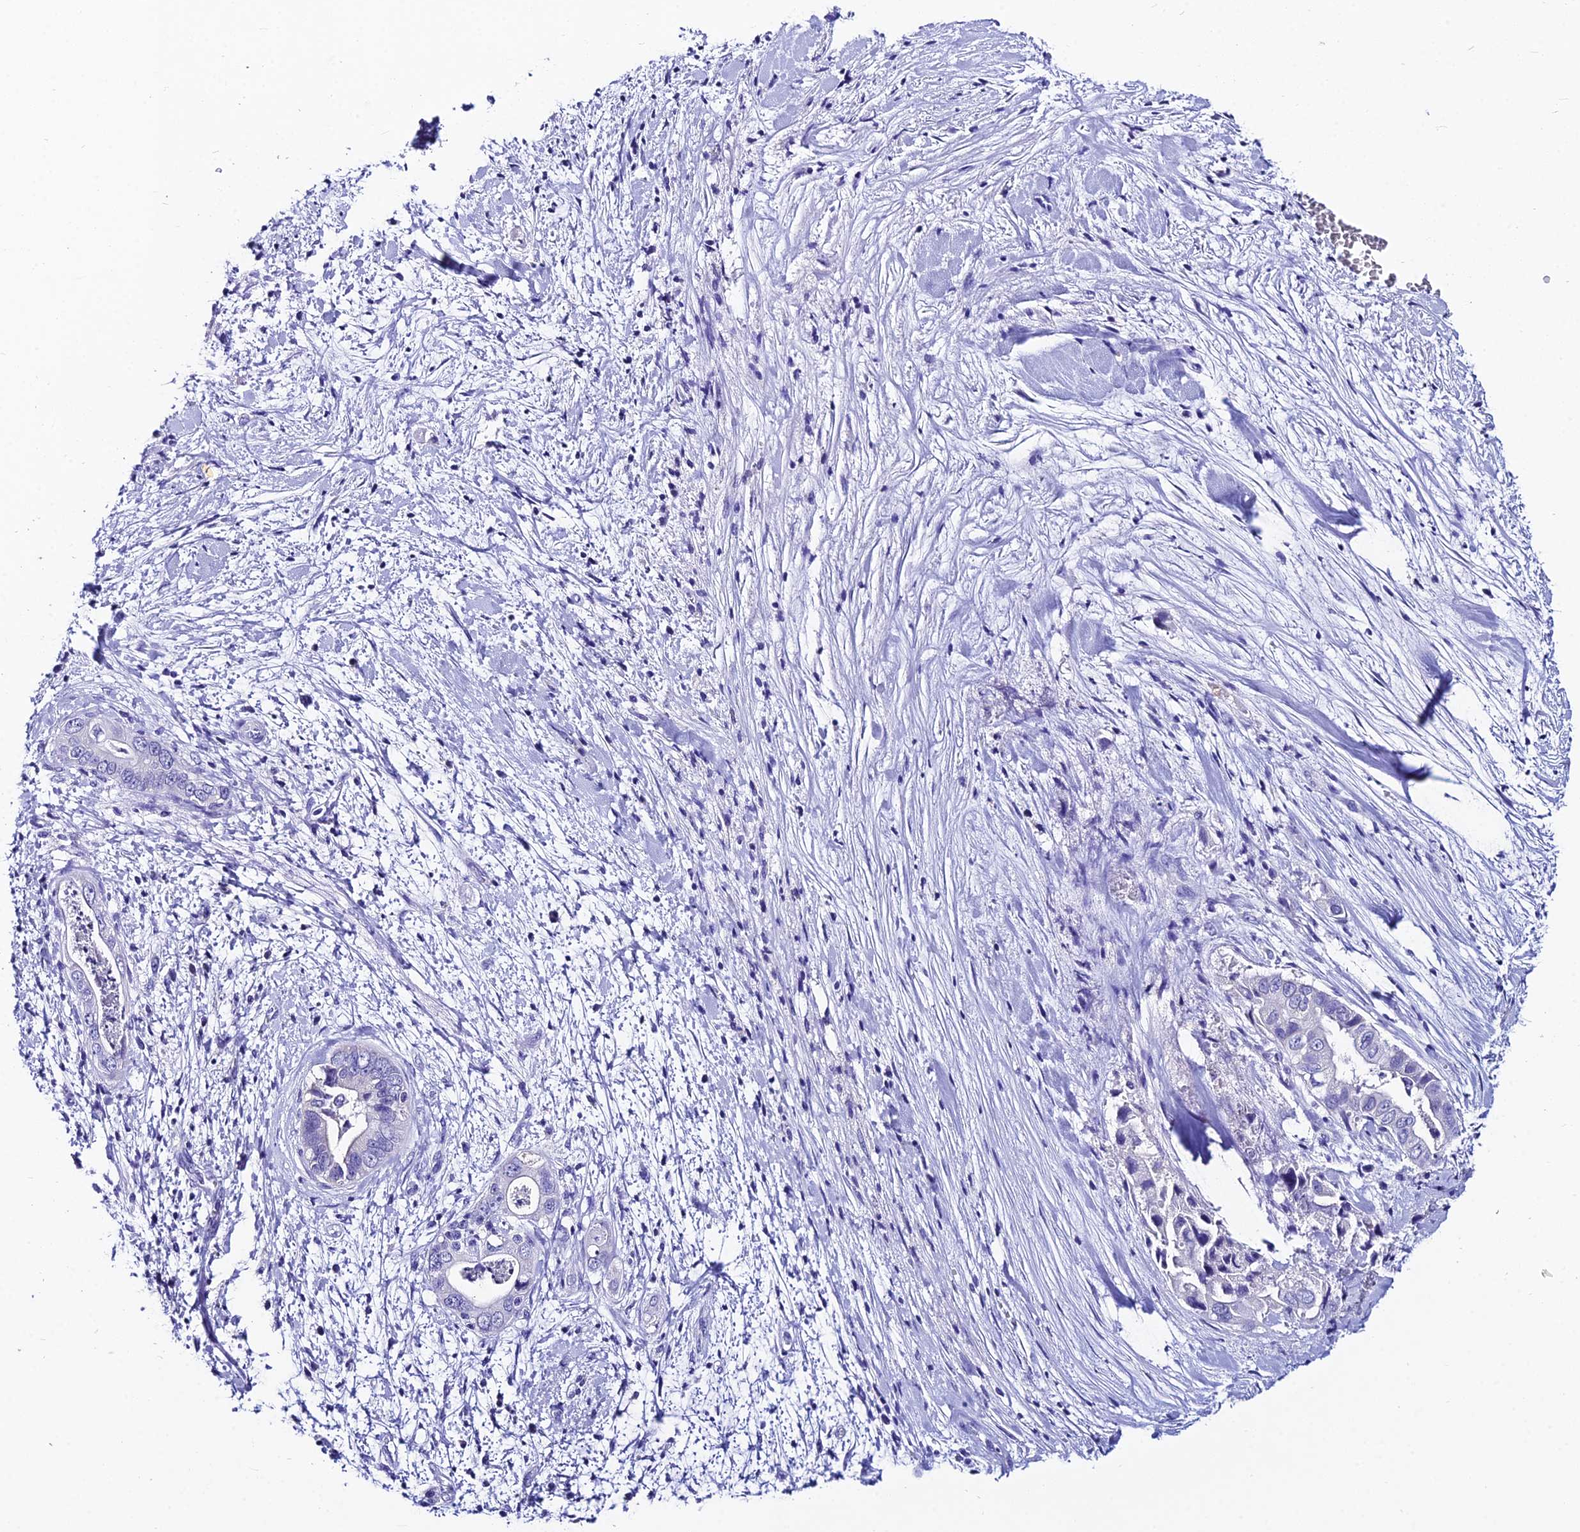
{"staining": {"intensity": "negative", "quantity": "none", "location": "none"}, "tissue": "pancreatic cancer", "cell_type": "Tumor cells", "image_type": "cancer", "snomed": [{"axis": "morphology", "description": "Adenocarcinoma, NOS"}, {"axis": "topography", "description": "Pancreas"}], "caption": "Immunohistochemistry (IHC) micrograph of adenocarcinoma (pancreatic) stained for a protein (brown), which exhibits no positivity in tumor cells.", "gene": "LGALS7", "patient": {"sex": "female", "age": 78}}